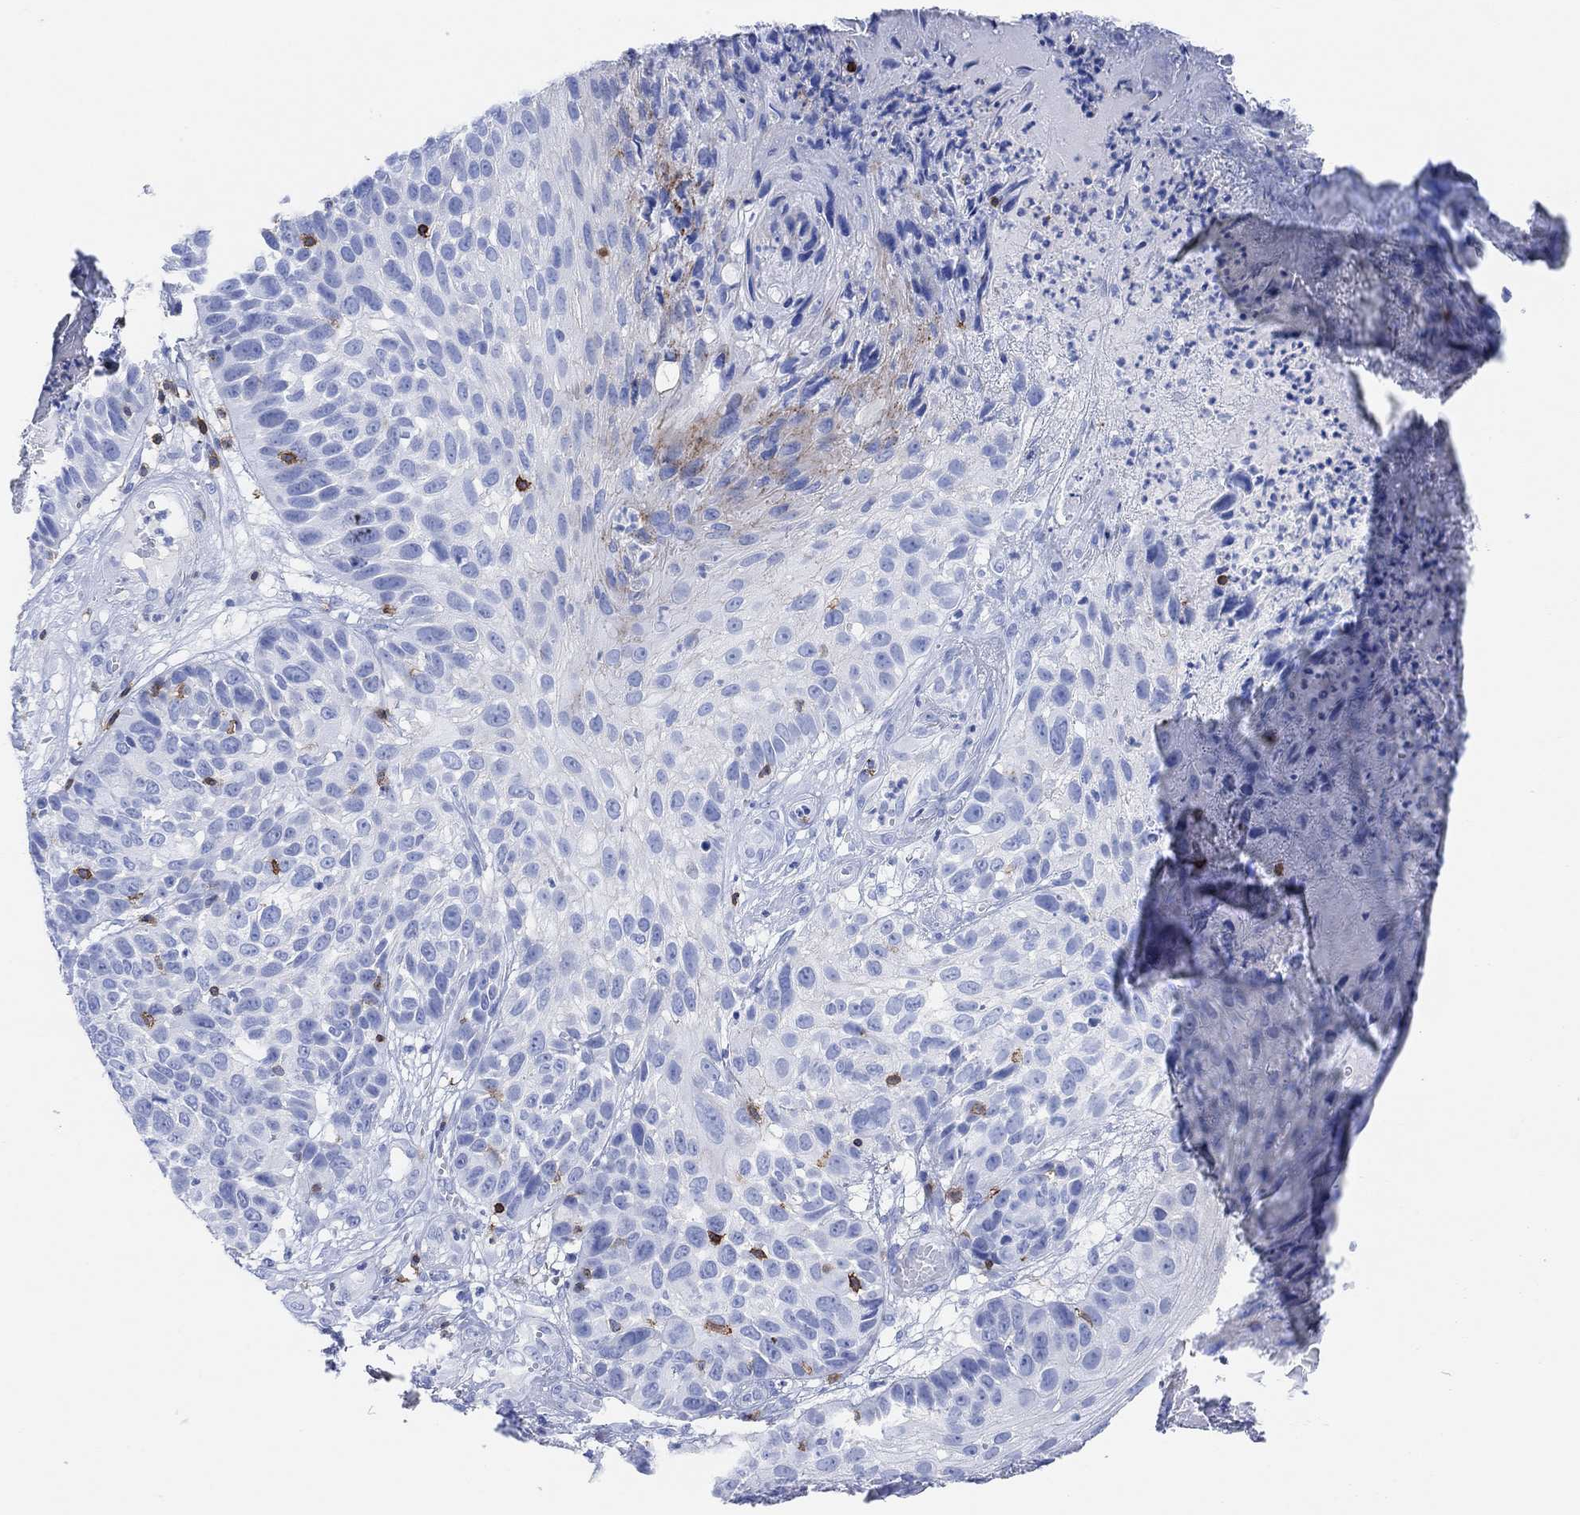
{"staining": {"intensity": "negative", "quantity": "none", "location": "none"}, "tissue": "skin cancer", "cell_type": "Tumor cells", "image_type": "cancer", "snomed": [{"axis": "morphology", "description": "Squamous cell carcinoma, NOS"}, {"axis": "topography", "description": "Skin"}], "caption": "High power microscopy histopathology image of an immunohistochemistry (IHC) histopathology image of skin cancer (squamous cell carcinoma), revealing no significant positivity in tumor cells.", "gene": "GPR65", "patient": {"sex": "male", "age": 92}}